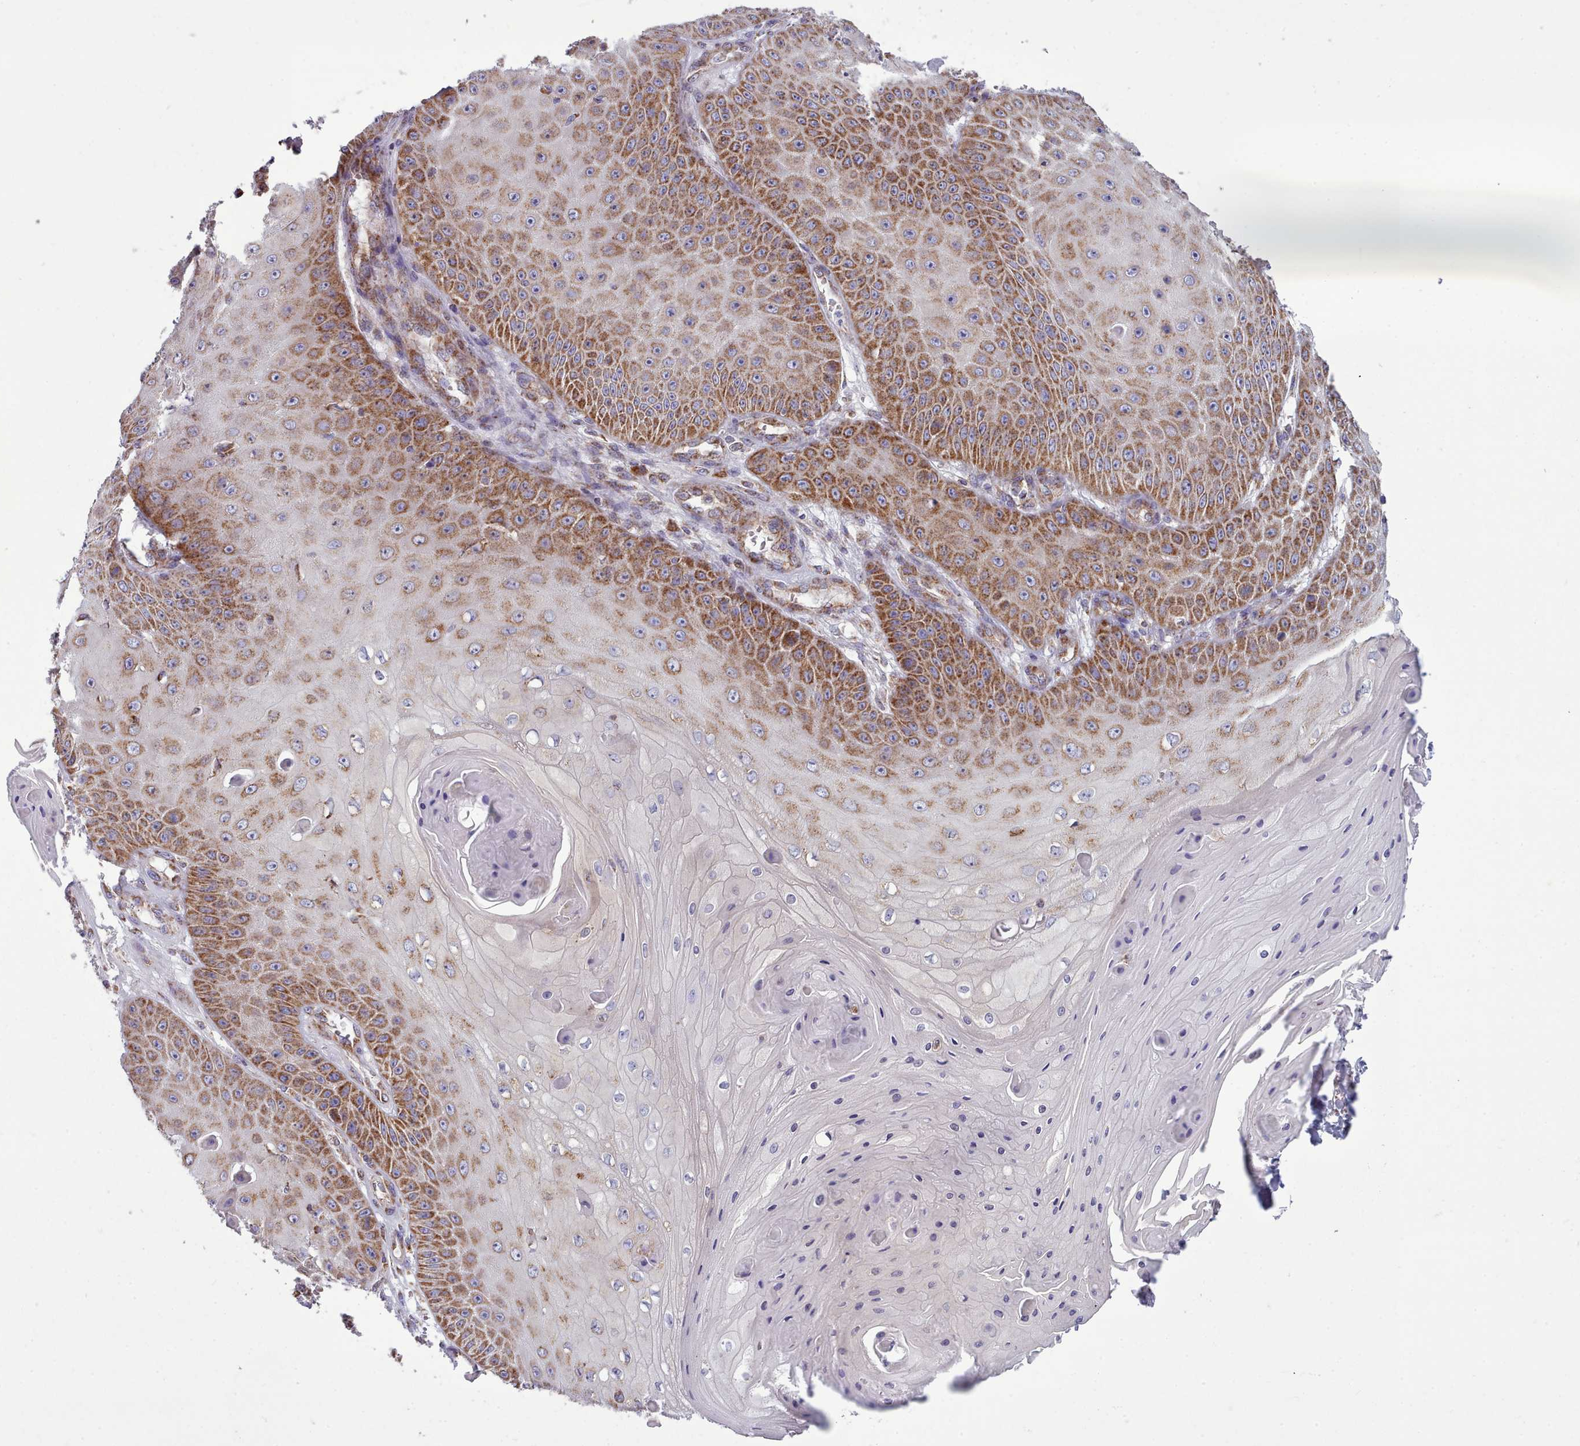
{"staining": {"intensity": "strong", "quantity": "25%-75%", "location": "cytoplasmic/membranous"}, "tissue": "skin cancer", "cell_type": "Tumor cells", "image_type": "cancer", "snomed": [{"axis": "morphology", "description": "Squamous cell carcinoma, NOS"}, {"axis": "topography", "description": "Skin"}], "caption": "Tumor cells demonstrate high levels of strong cytoplasmic/membranous positivity in about 25%-75% of cells in human skin cancer.", "gene": "SRP54", "patient": {"sex": "male", "age": 70}}